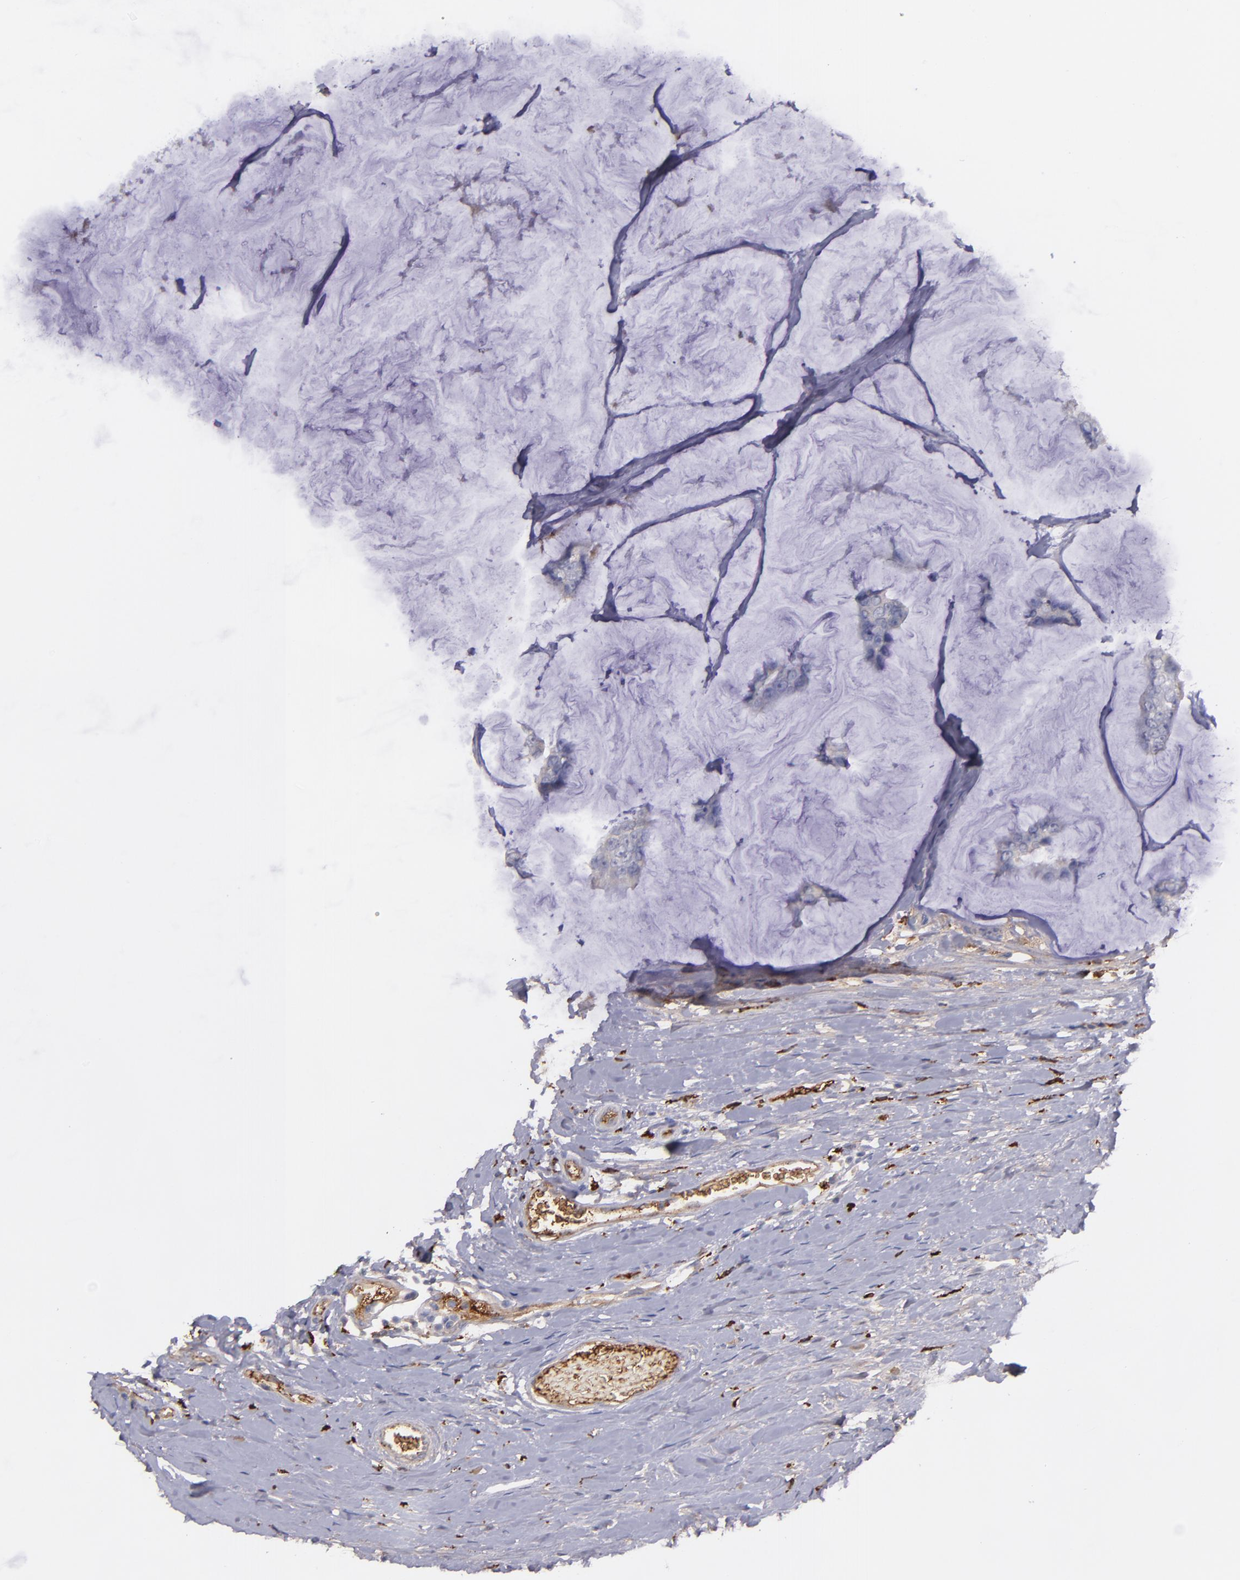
{"staining": {"intensity": "weak", "quantity": "25%-75%", "location": "cytoplasmic/membranous"}, "tissue": "breast cancer", "cell_type": "Tumor cells", "image_type": "cancer", "snomed": [{"axis": "morphology", "description": "Normal tissue, NOS"}, {"axis": "morphology", "description": "Duct carcinoma"}, {"axis": "topography", "description": "Breast"}], "caption": "Invasive ductal carcinoma (breast) stained for a protein exhibits weak cytoplasmic/membranous positivity in tumor cells. Using DAB (3,3'-diaminobenzidine) (brown) and hematoxylin (blue) stains, captured at high magnification using brightfield microscopy.", "gene": "C1QA", "patient": {"sex": "female", "age": 50}}